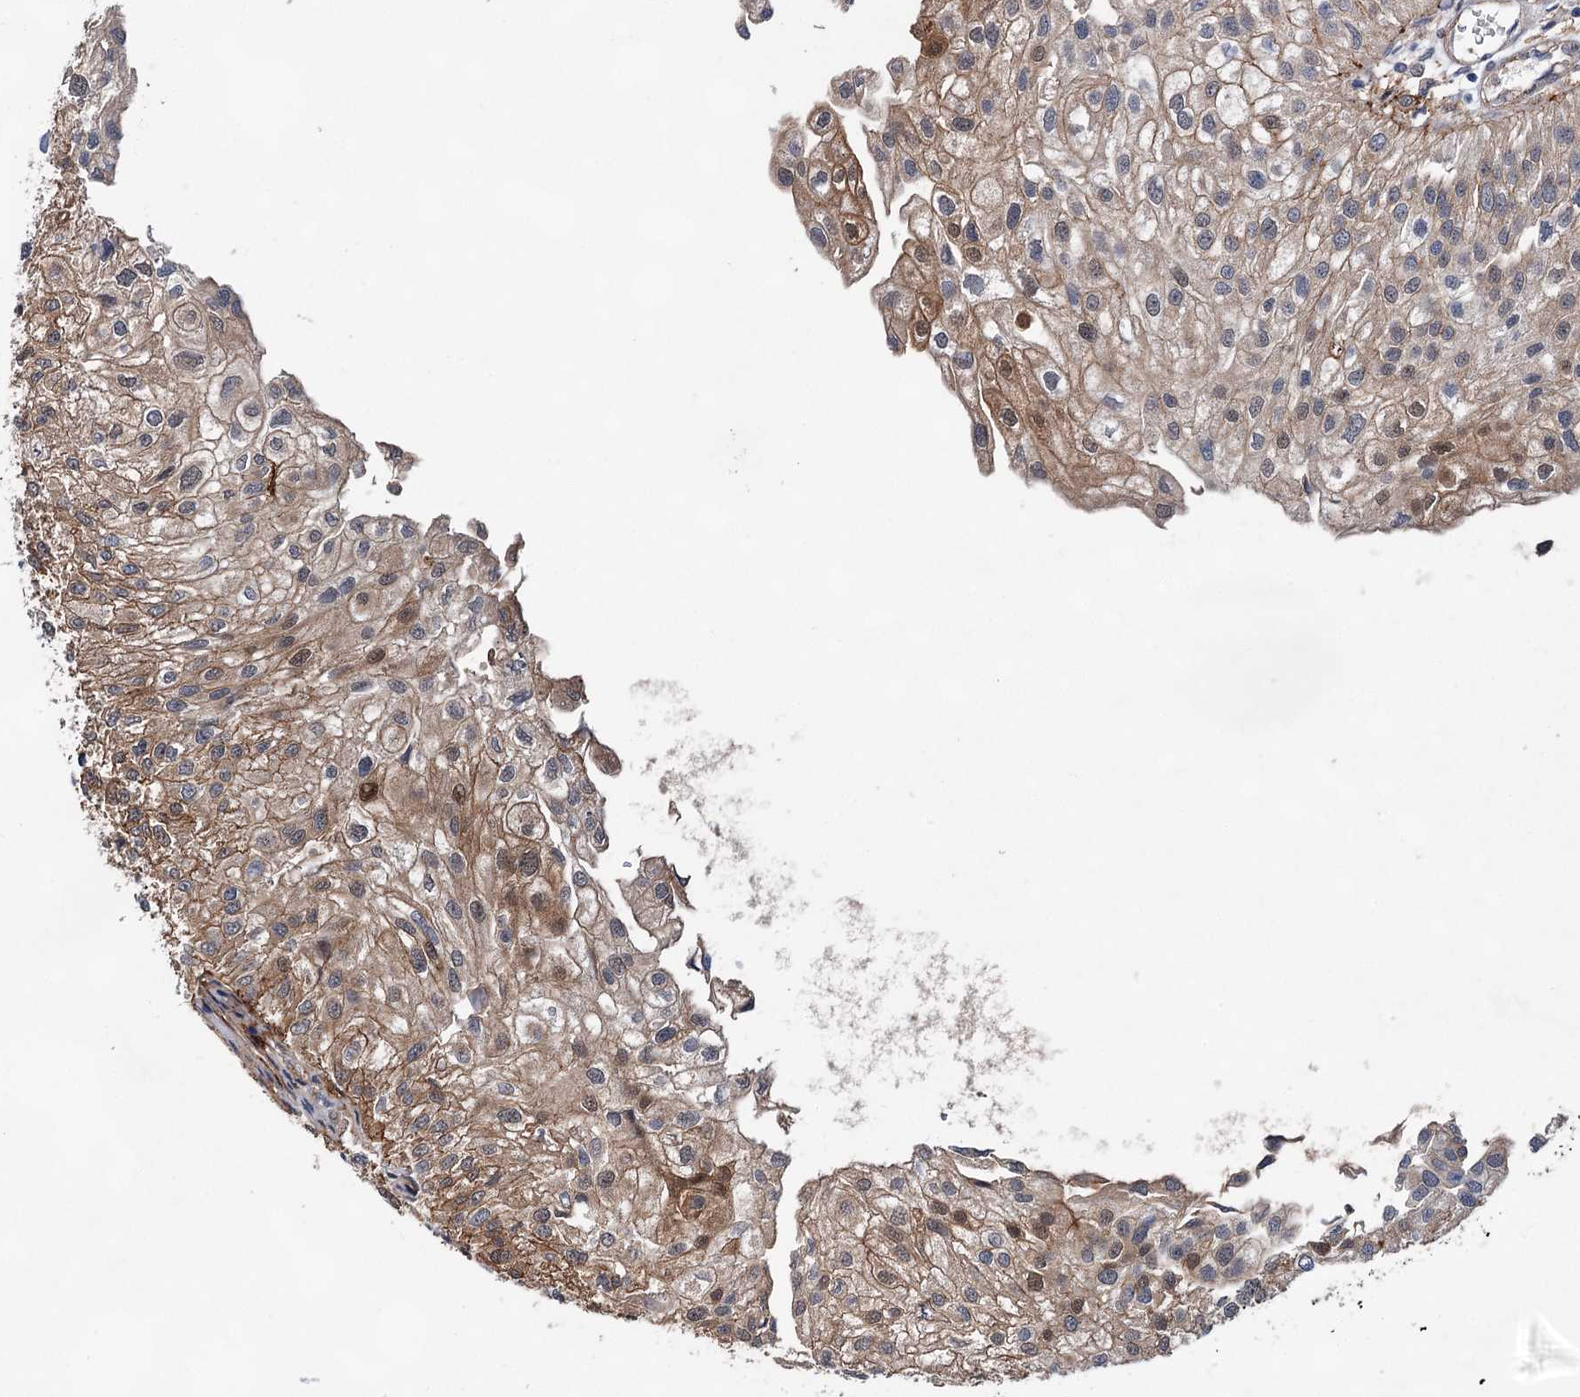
{"staining": {"intensity": "moderate", "quantity": ">75%", "location": "cytoplasmic/membranous"}, "tissue": "urothelial cancer", "cell_type": "Tumor cells", "image_type": "cancer", "snomed": [{"axis": "morphology", "description": "Urothelial carcinoma, Low grade"}, {"axis": "topography", "description": "Urinary bladder"}], "caption": "Protein staining displays moderate cytoplasmic/membranous positivity in approximately >75% of tumor cells in urothelial cancer.", "gene": "TMTC3", "patient": {"sex": "female", "age": 89}}